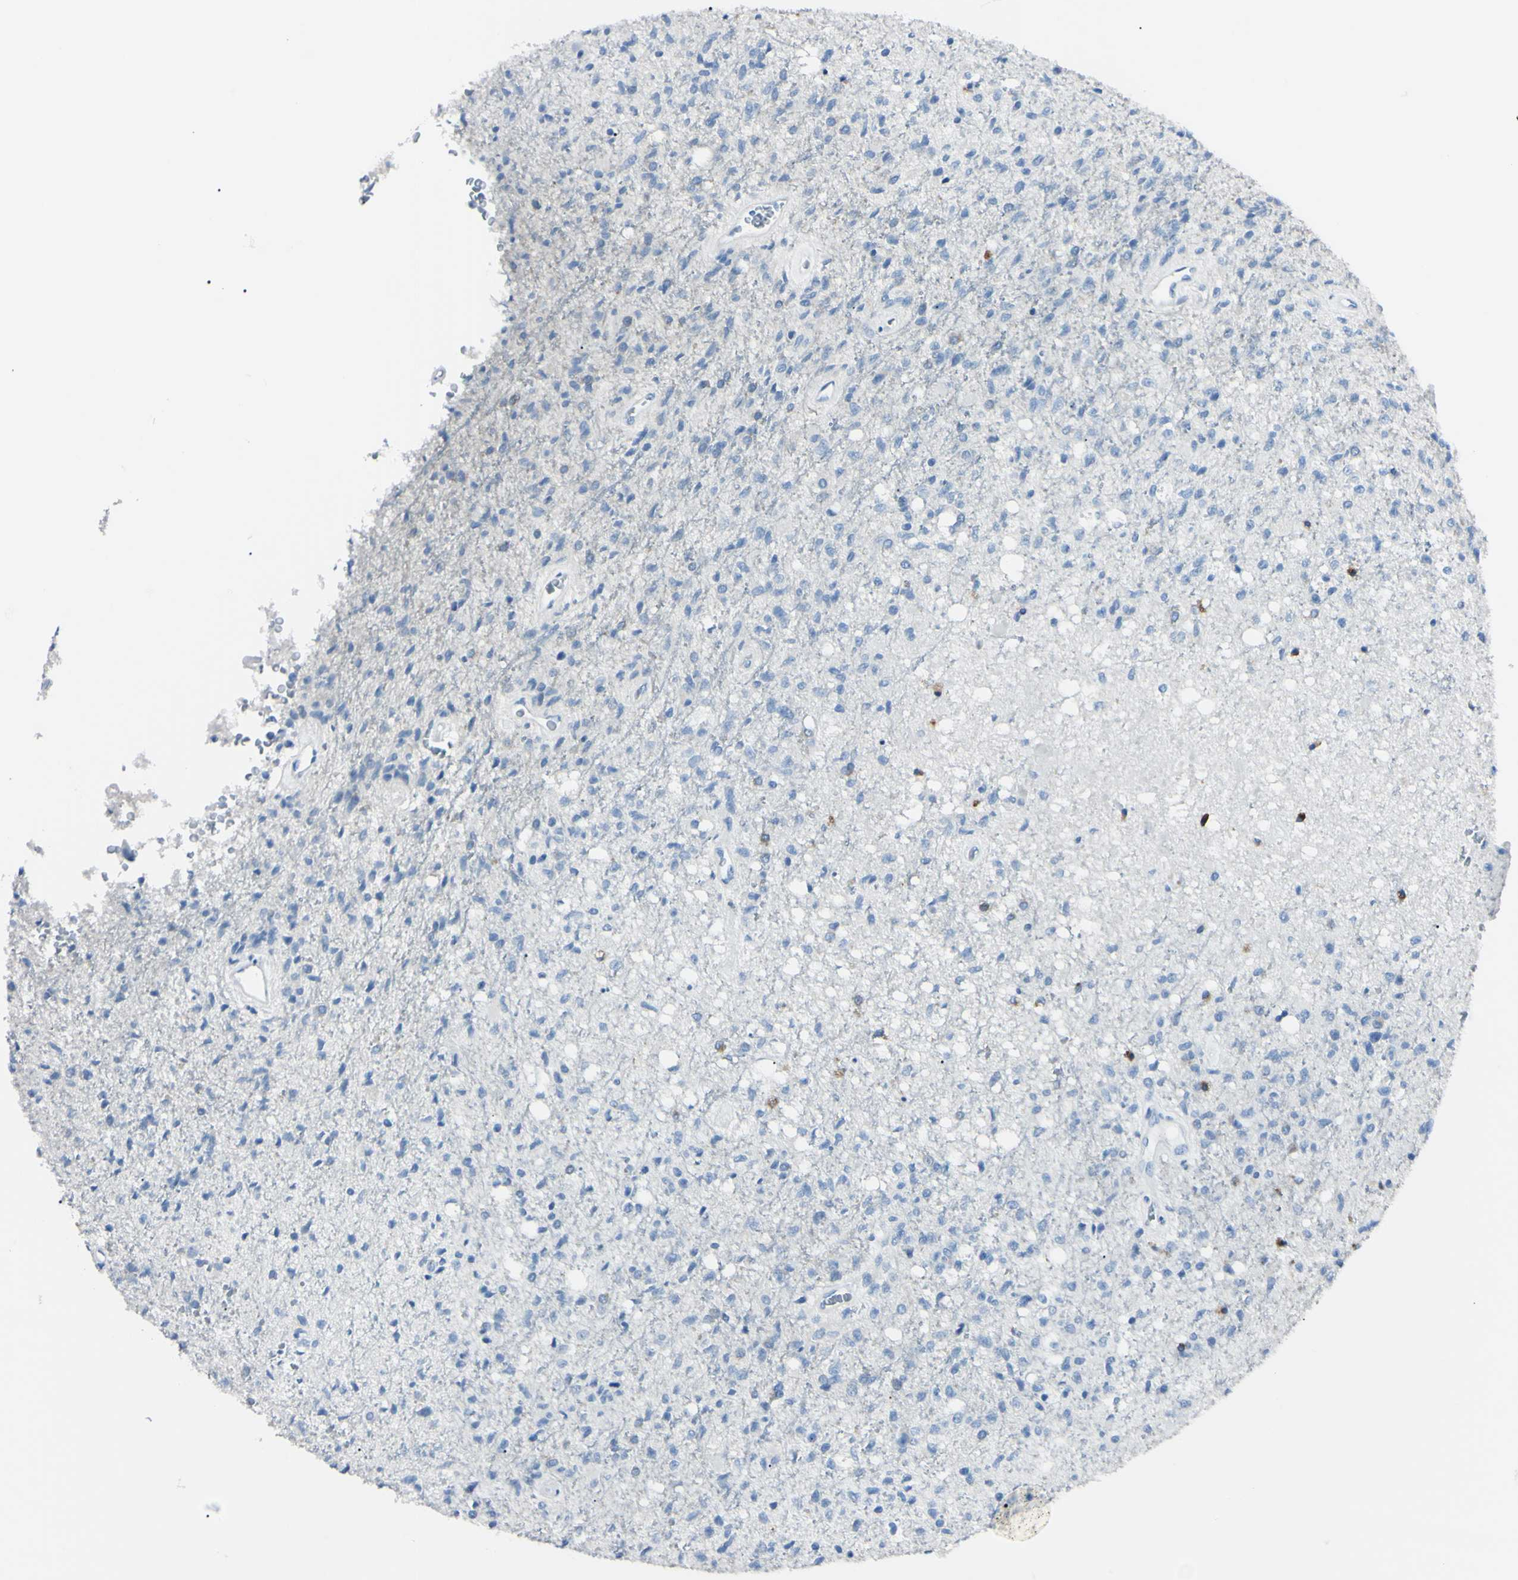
{"staining": {"intensity": "negative", "quantity": "none", "location": "none"}, "tissue": "glioma", "cell_type": "Tumor cells", "image_type": "cancer", "snomed": [{"axis": "morphology", "description": "Normal tissue, NOS"}, {"axis": "morphology", "description": "Glioma, malignant, High grade"}, {"axis": "topography", "description": "Cerebral cortex"}], "caption": "Human malignant high-grade glioma stained for a protein using immunohistochemistry demonstrates no staining in tumor cells.", "gene": "FOLH1", "patient": {"sex": "male", "age": 77}}